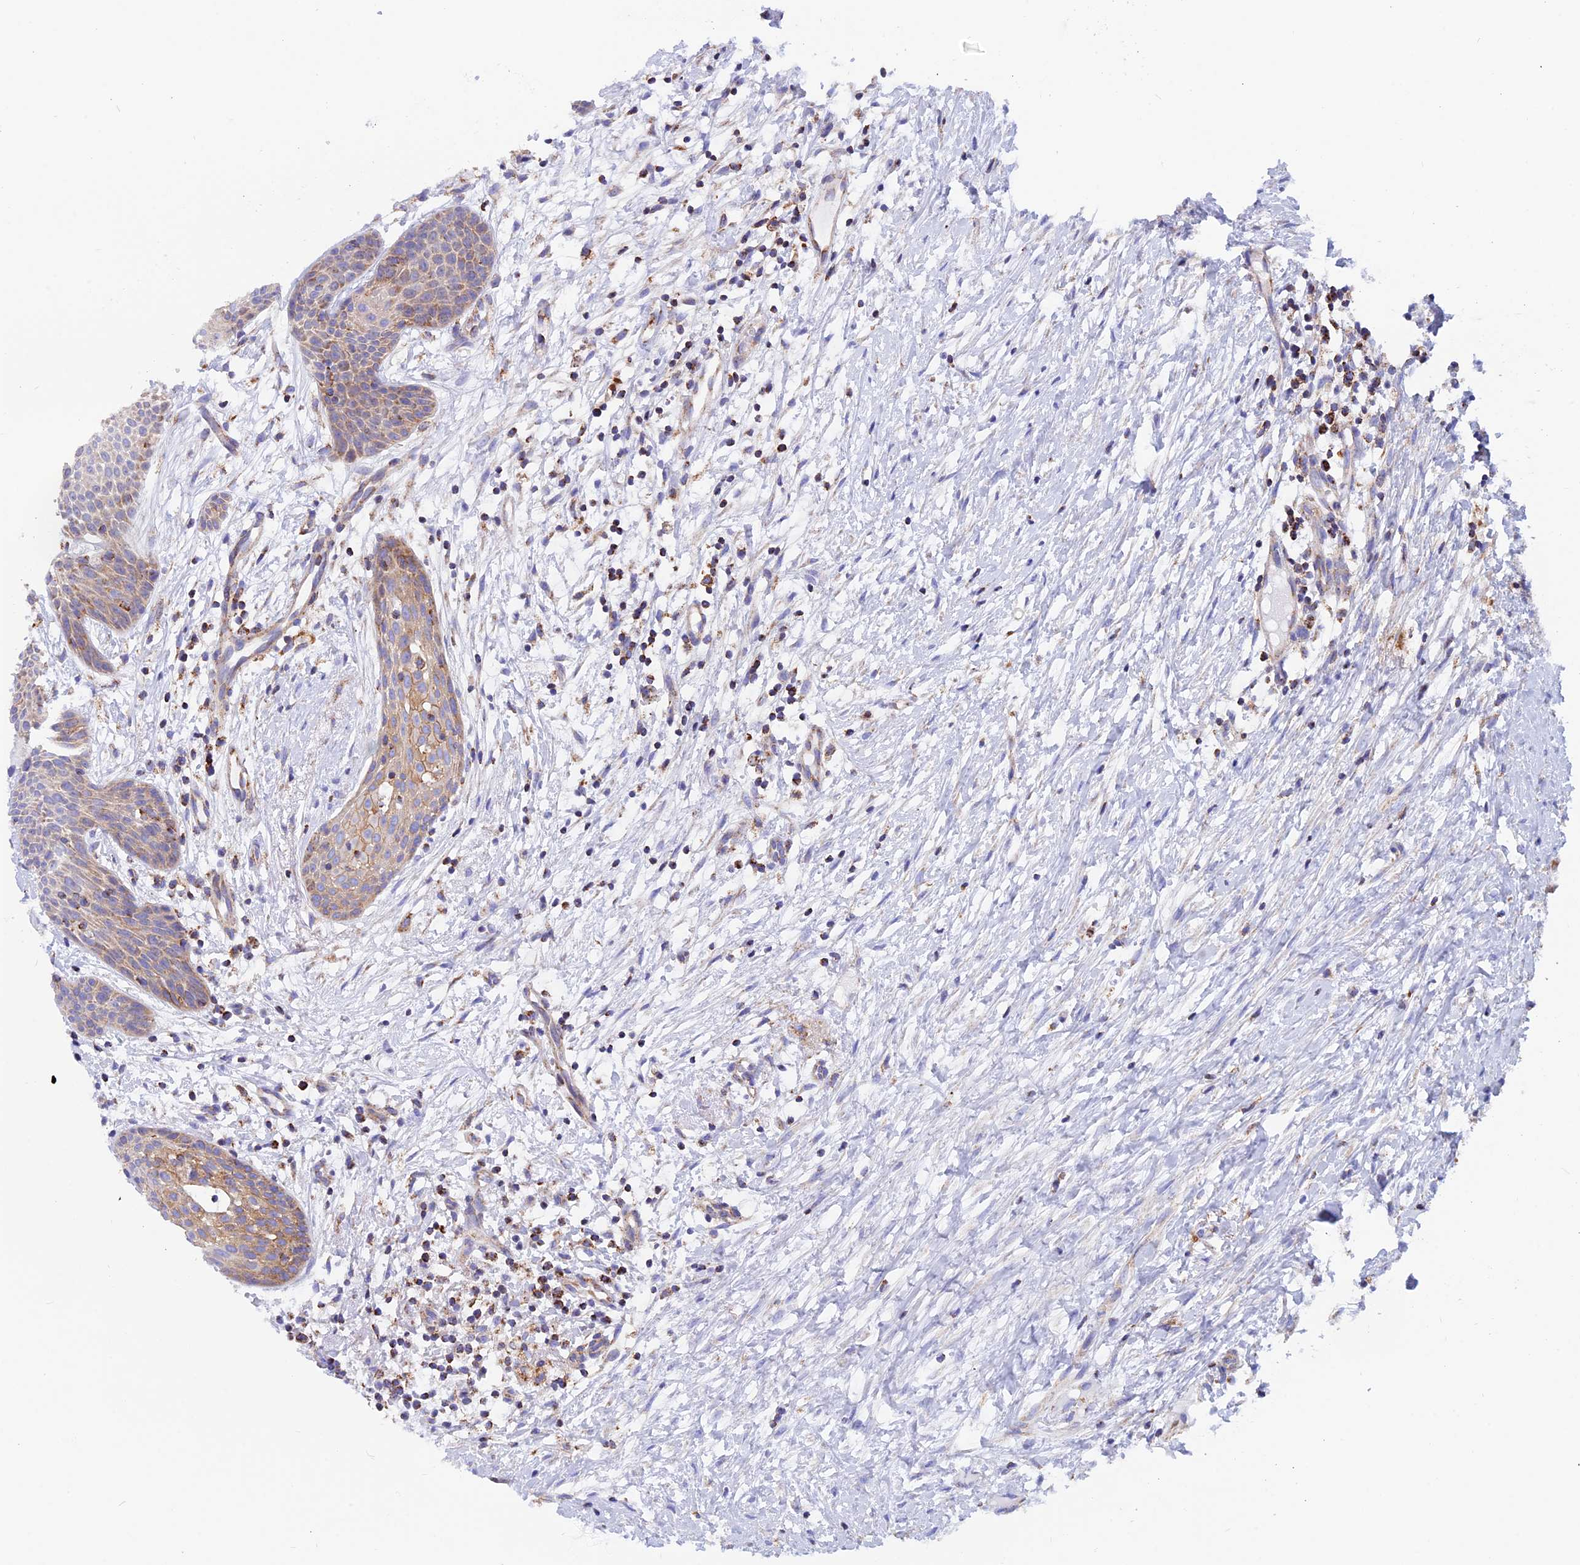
{"staining": {"intensity": "moderate", "quantity": ">75%", "location": "cytoplasmic/membranous"}, "tissue": "oral mucosa", "cell_type": "Squamous epithelial cells", "image_type": "normal", "snomed": [{"axis": "morphology", "description": "Normal tissue, NOS"}, {"axis": "topography", "description": "Oral tissue"}], "caption": "About >75% of squamous epithelial cells in benign human oral mucosa exhibit moderate cytoplasmic/membranous protein expression as visualized by brown immunohistochemical staining.", "gene": "GCDH", "patient": {"sex": "female", "age": 69}}